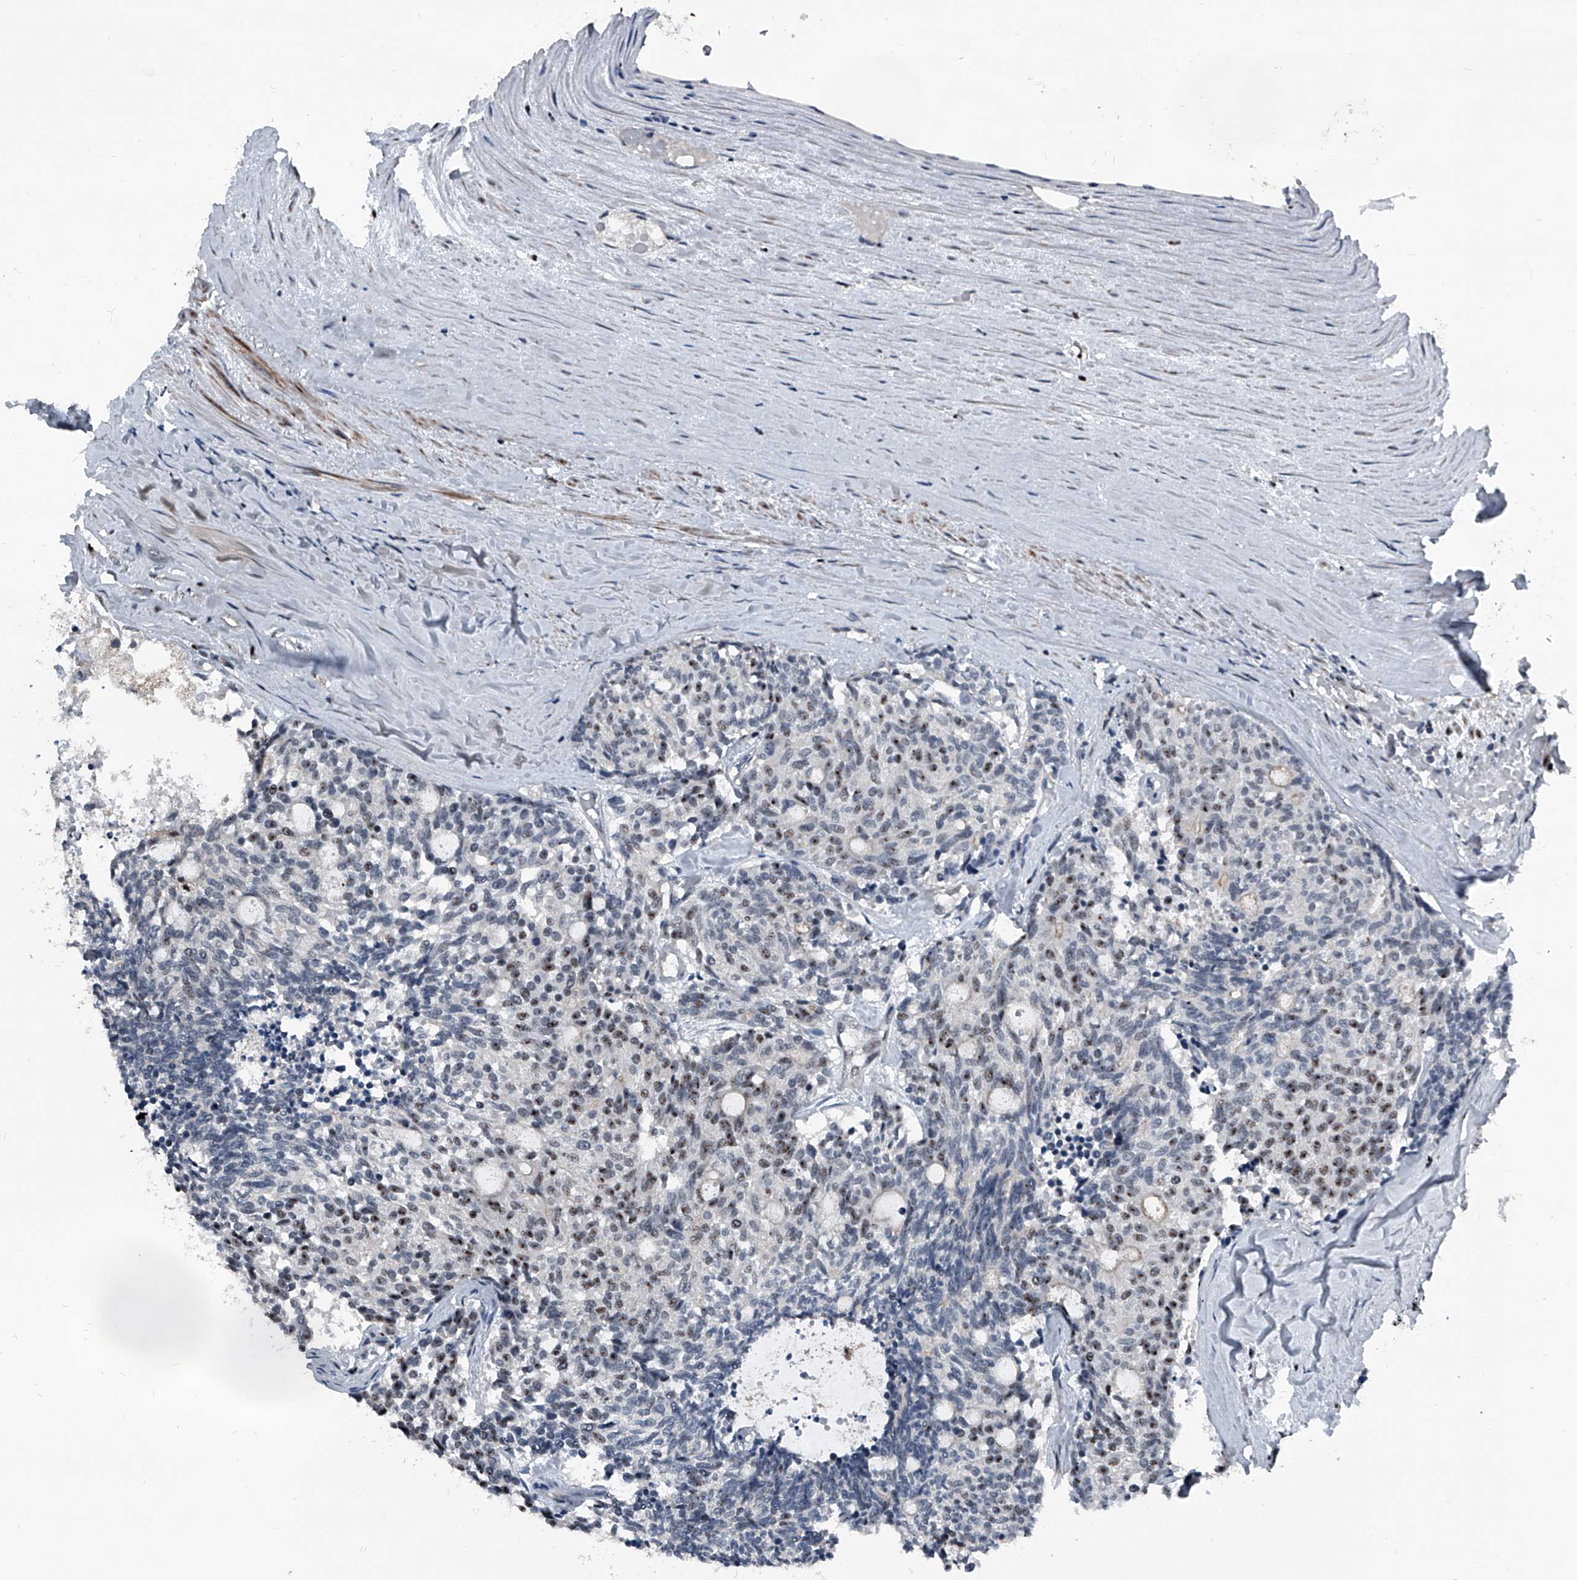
{"staining": {"intensity": "moderate", "quantity": "<25%", "location": "nuclear"}, "tissue": "carcinoid", "cell_type": "Tumor cells", "image_type": "cancer", "snomed": [{"axis": "morphology", "description": "Carcinoid, malignant, NOS"}, {"axis": "topography", "description": "Pancreas"}], "caption": "This is an image of IHC staining of carcinoid, which shows moderate expression in the nuclear of tumor cells.", "gene": "MEN1", "patient": {"sex": "female", "age": 54}}